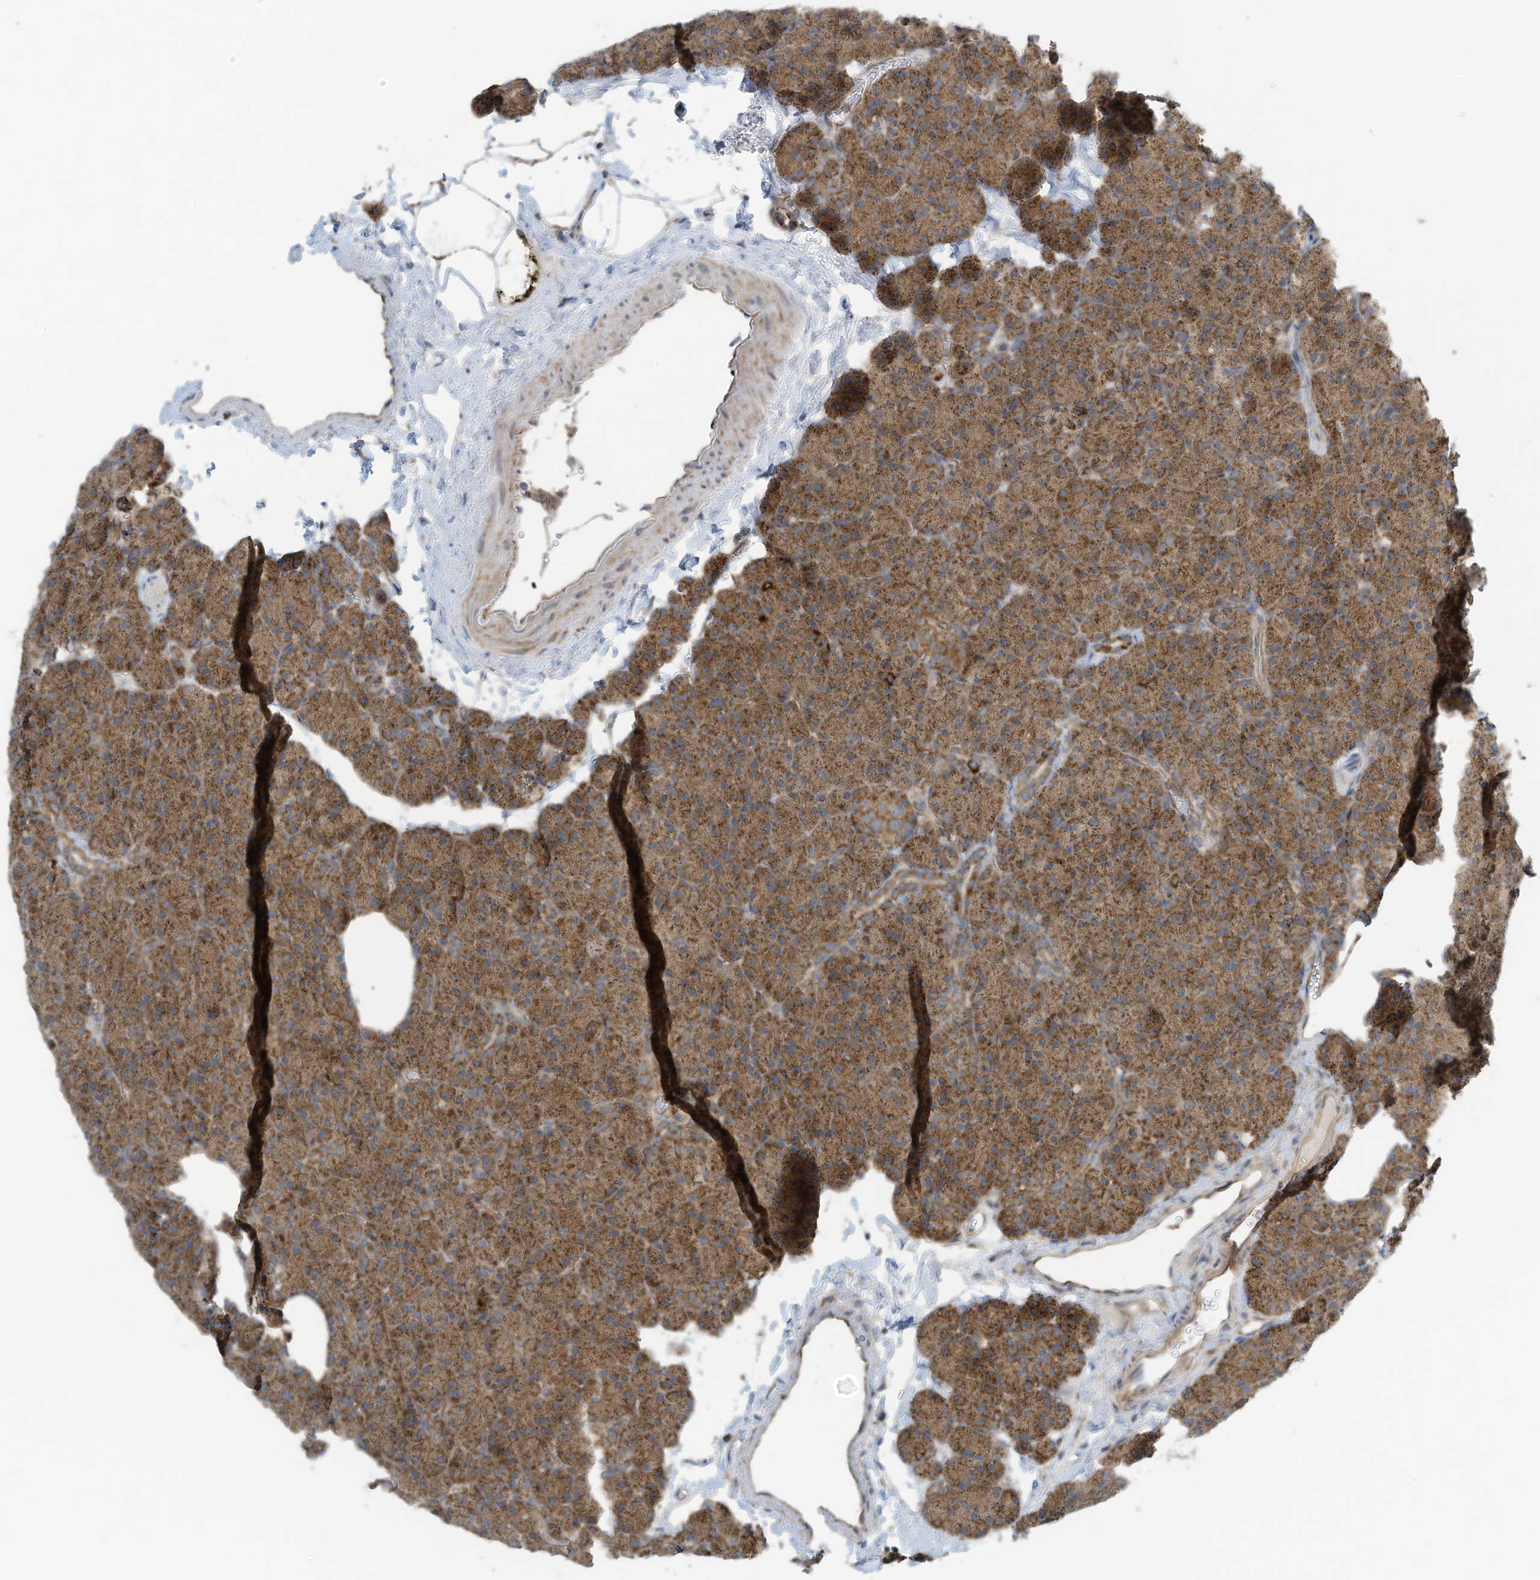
{"staining": {"intensity": "moderate", "quantity": ">75%", "location": "cytoplasmic/membranous"}, "tissue": "pancreas", "cell_type": "Exocrine glandular cells", "image_type": "normal", "snomed": [{"axis": "morphology", "description": "Normal tissue, NOS"}, {"axis": "morphology", "description": "Carcinoid, malignant, NOS"}, {"axis": "topography", "description": "Pancreas"}], "caption": "Normal pancreas was stained to show a protein in brown. There is medium levels of moderate cytoplasmic/membranous staining in approximately >75% of exocrine glandular cells.", "gene": "METTL6", "patient": {"sex": "female", "age": 35}}